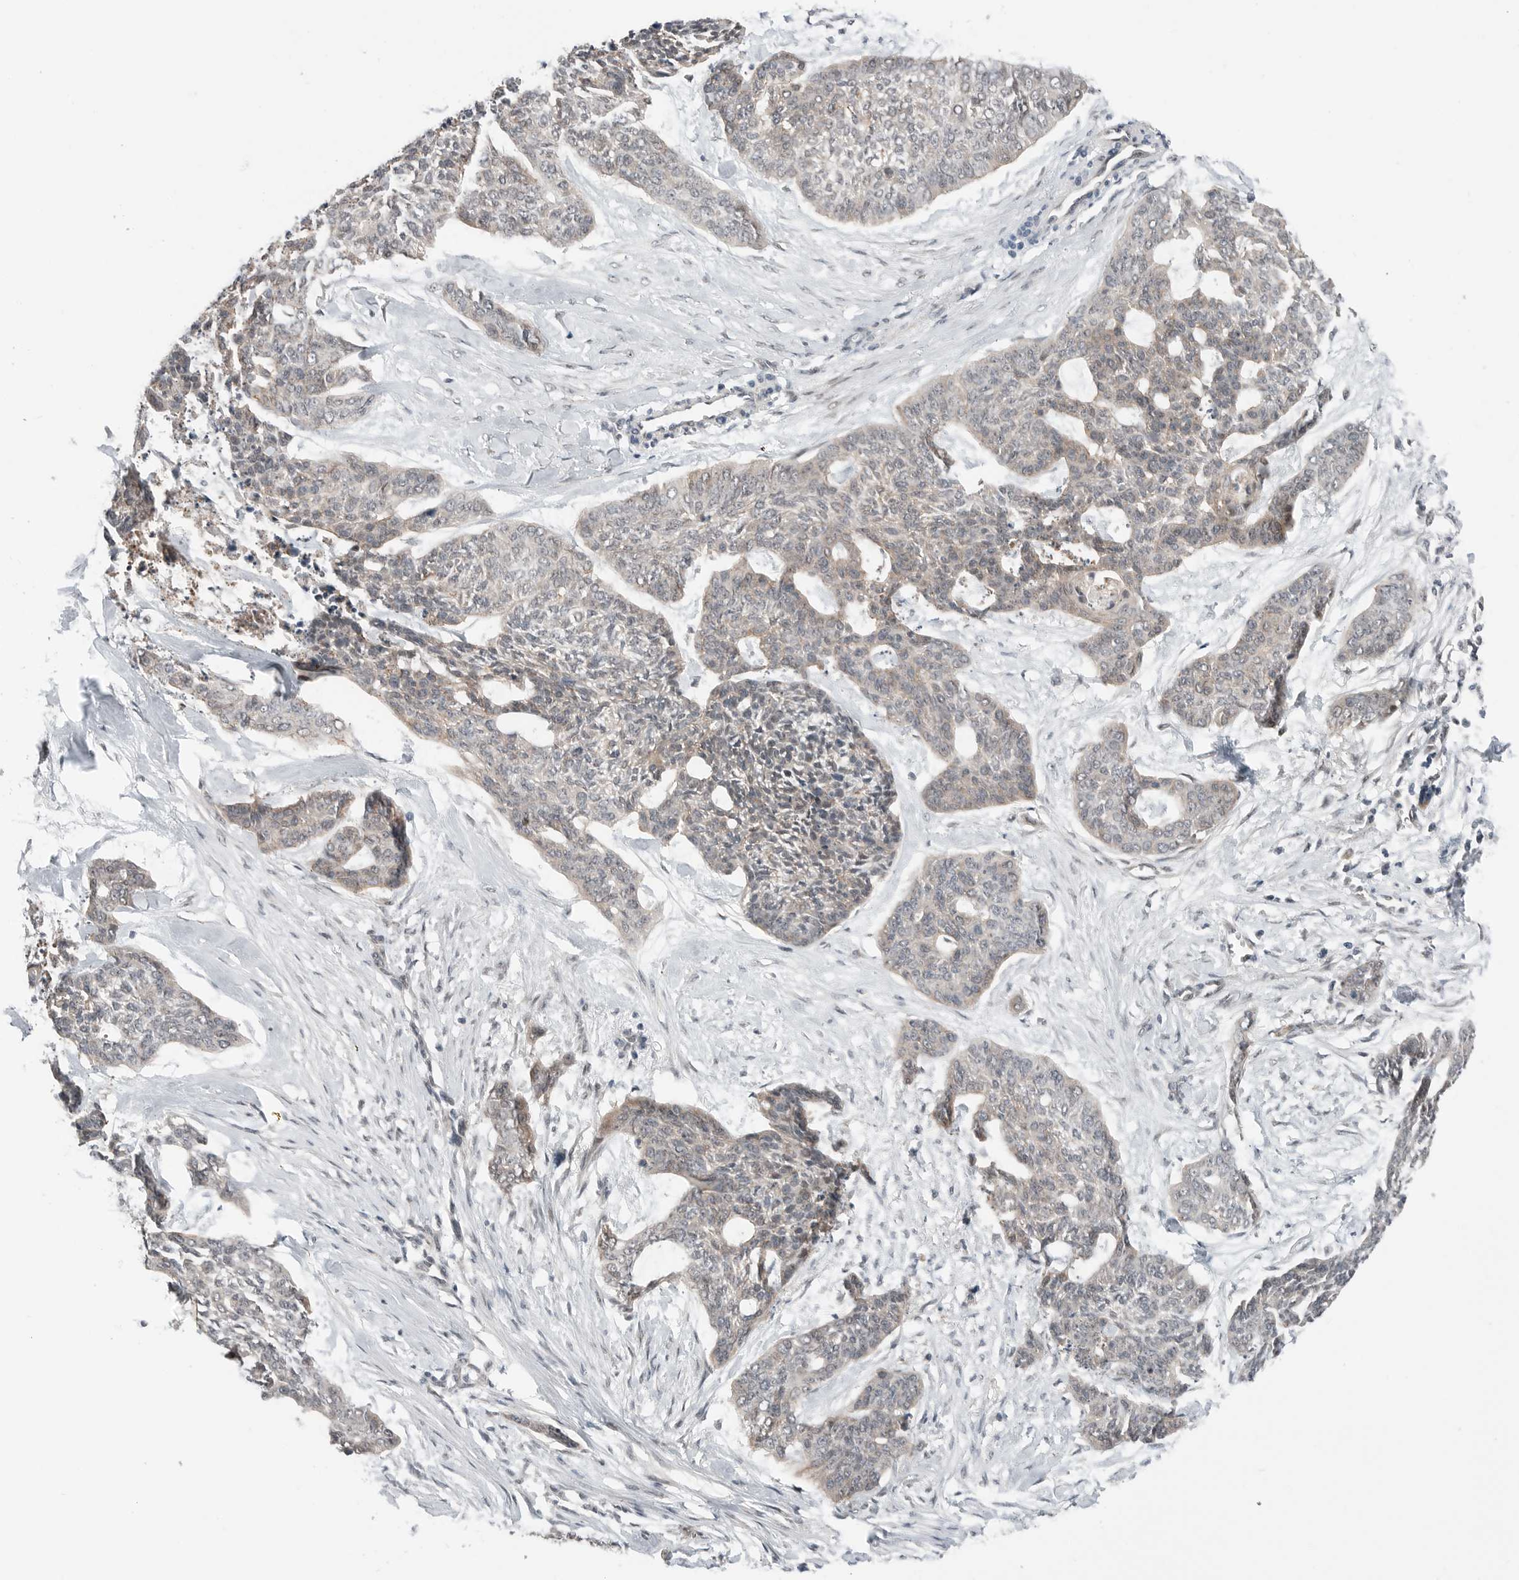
{"staining": {"intensity": "negative", "quantity": "none", "location": "none"}, "tissue": "skin cancer", "cell_type": "Tumor cells", "image_type": "cancer", "snomed": [{"axis": "morphology", "description": "Basal cell carcinoma"}, {"axis": "topography", "description": "Skin"}], "caption": "Immunohistochemistry histopathology image of skin basal cell carcinoma stained for a protein (brown), which displays no expression in tumor cells.", "gene": "NTAQ1", "patient": {"sex": "female", "age": 64}}